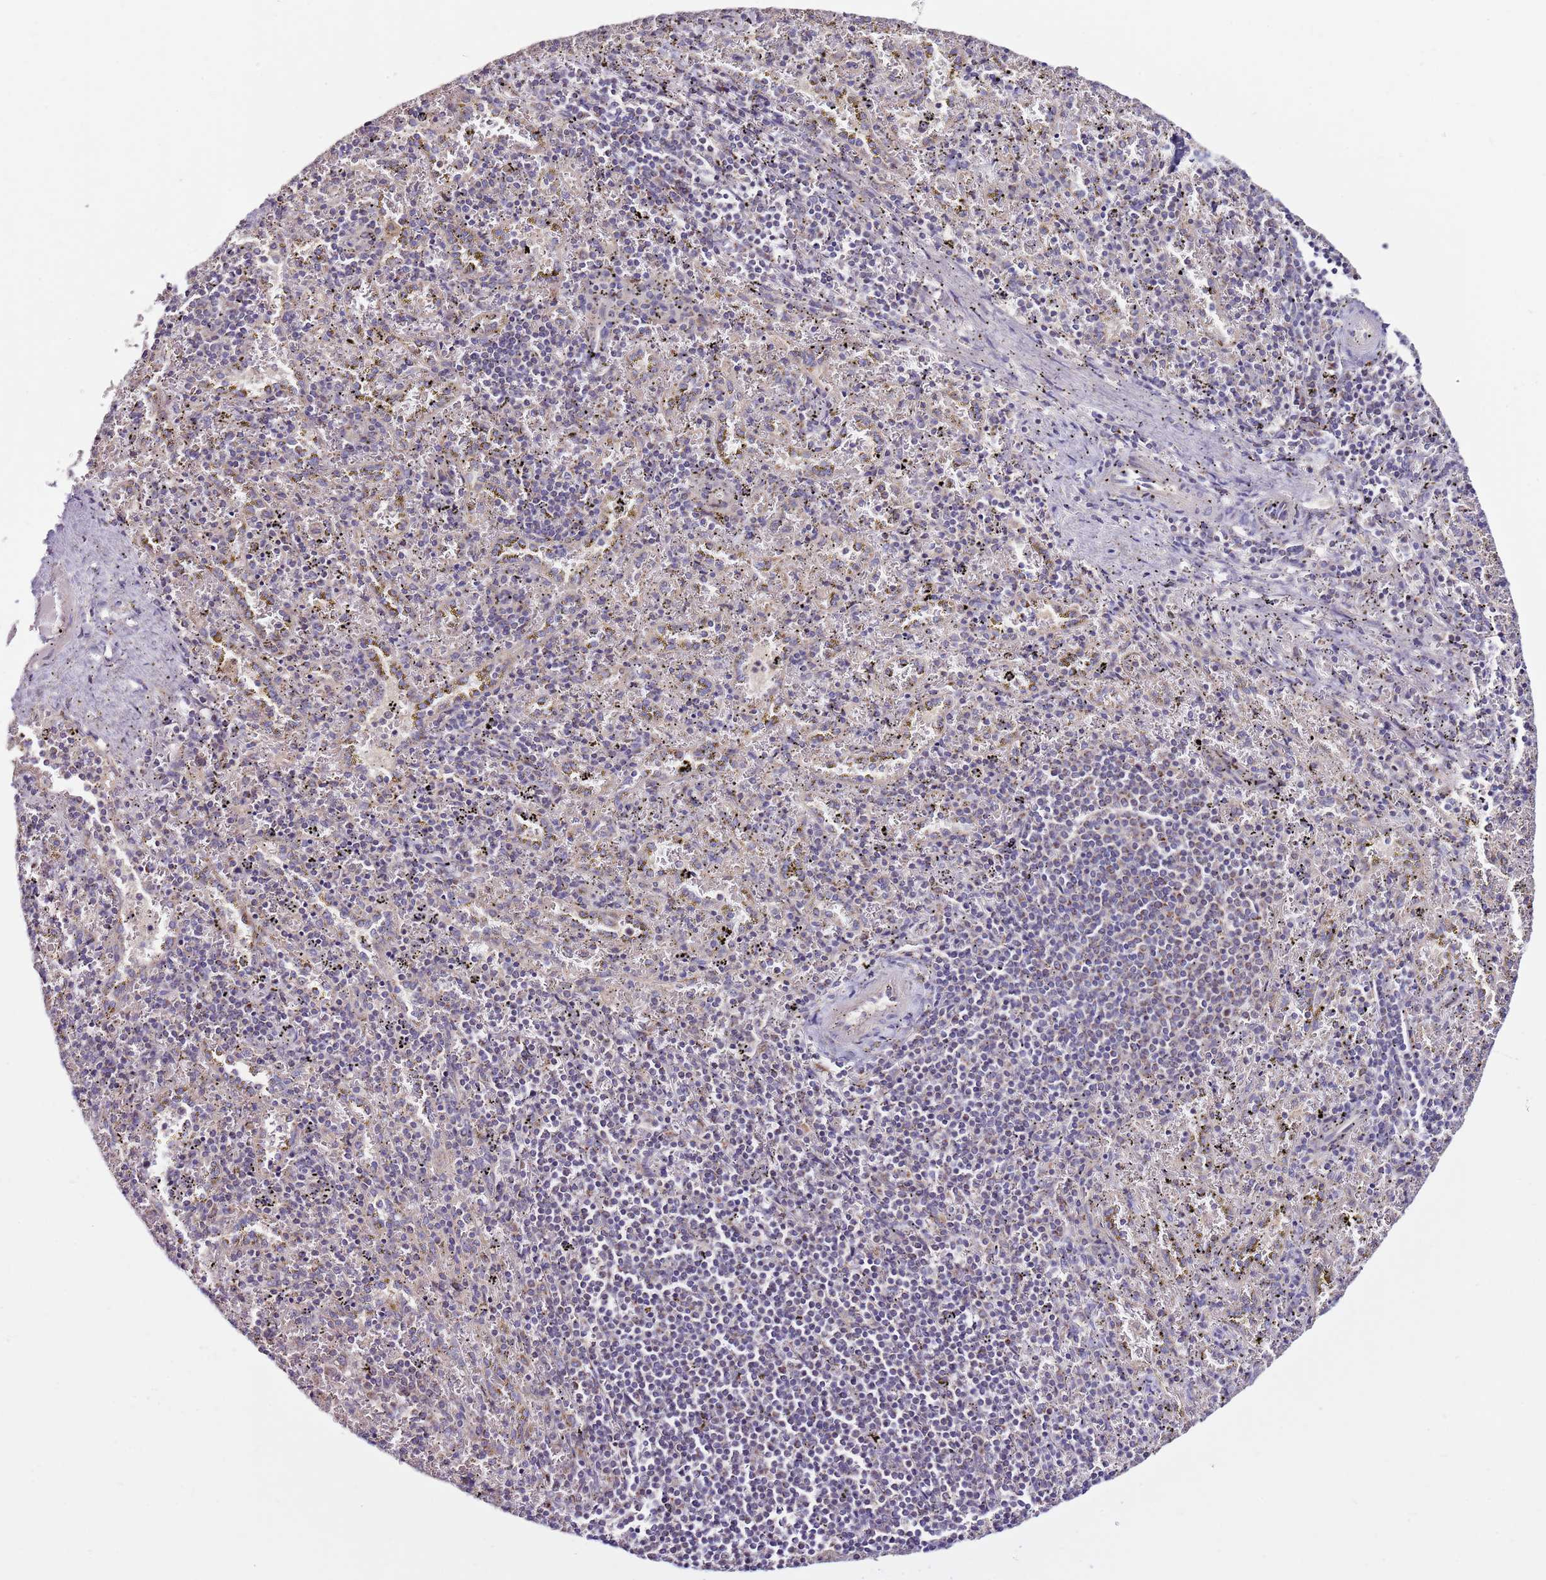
{"staining": {"intensity": "weak", "quantity": "<25%", "location": "cytoplasmic/membranous"}, "tissue": "spleen", "cell_type": "Cells in red pulp", "image_type": "normal", "snomed": [{"axis": "morphology", "description": "Normal tissue, NOS"}, {"axis": "topography", "description": "Spleen"}], "caption": "DAB immunohistochemical staining of unremarkable human spleen demonstrates no significant positivity in cells in red pulp.", "gene": "SMG1", "patient": {"sex": "male", "age": 11}}